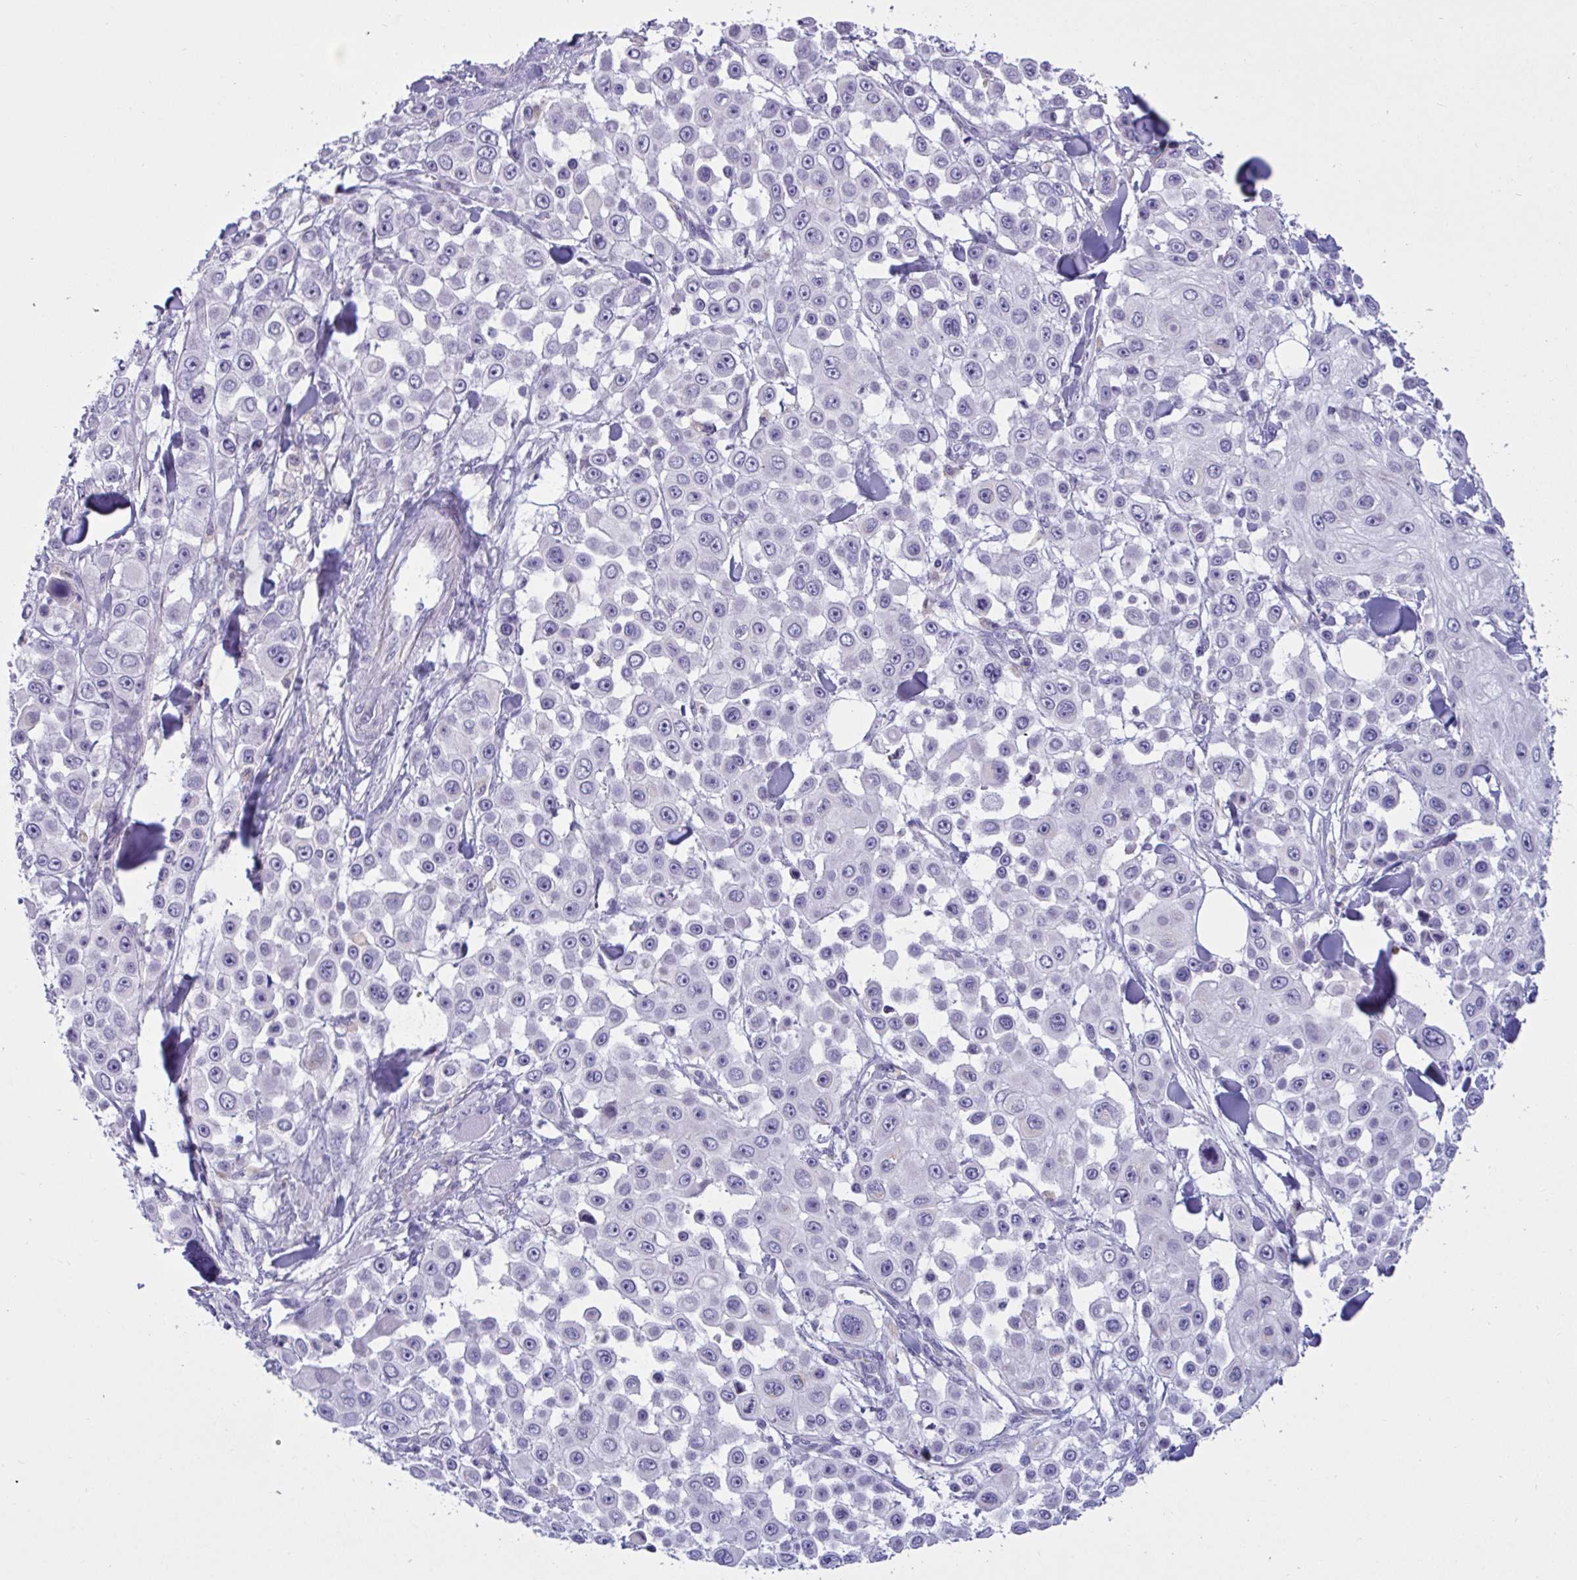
{"staining": {"intensity": "negative", "quantity": "none", "location": "none"}, "tissue": "skin cancer", "cell_type": "Tumor cells", "image_type": "cancer", "snomed": [{"axis": "morphology", "description": "Squamous cell carcinoma, NOS"}, {"axis": "topography", "description": "Skin"}], "caption": "Immunohistochemistry image of neoplastic tissue: human skin cancer (squamous cell carcinoma) stained with DAB exhibits no significant protein expression in tumor cells. Nuclei are stained in blue.", "gene": "RPL22L1", "patient": {"sex": "male", "age": 67}}